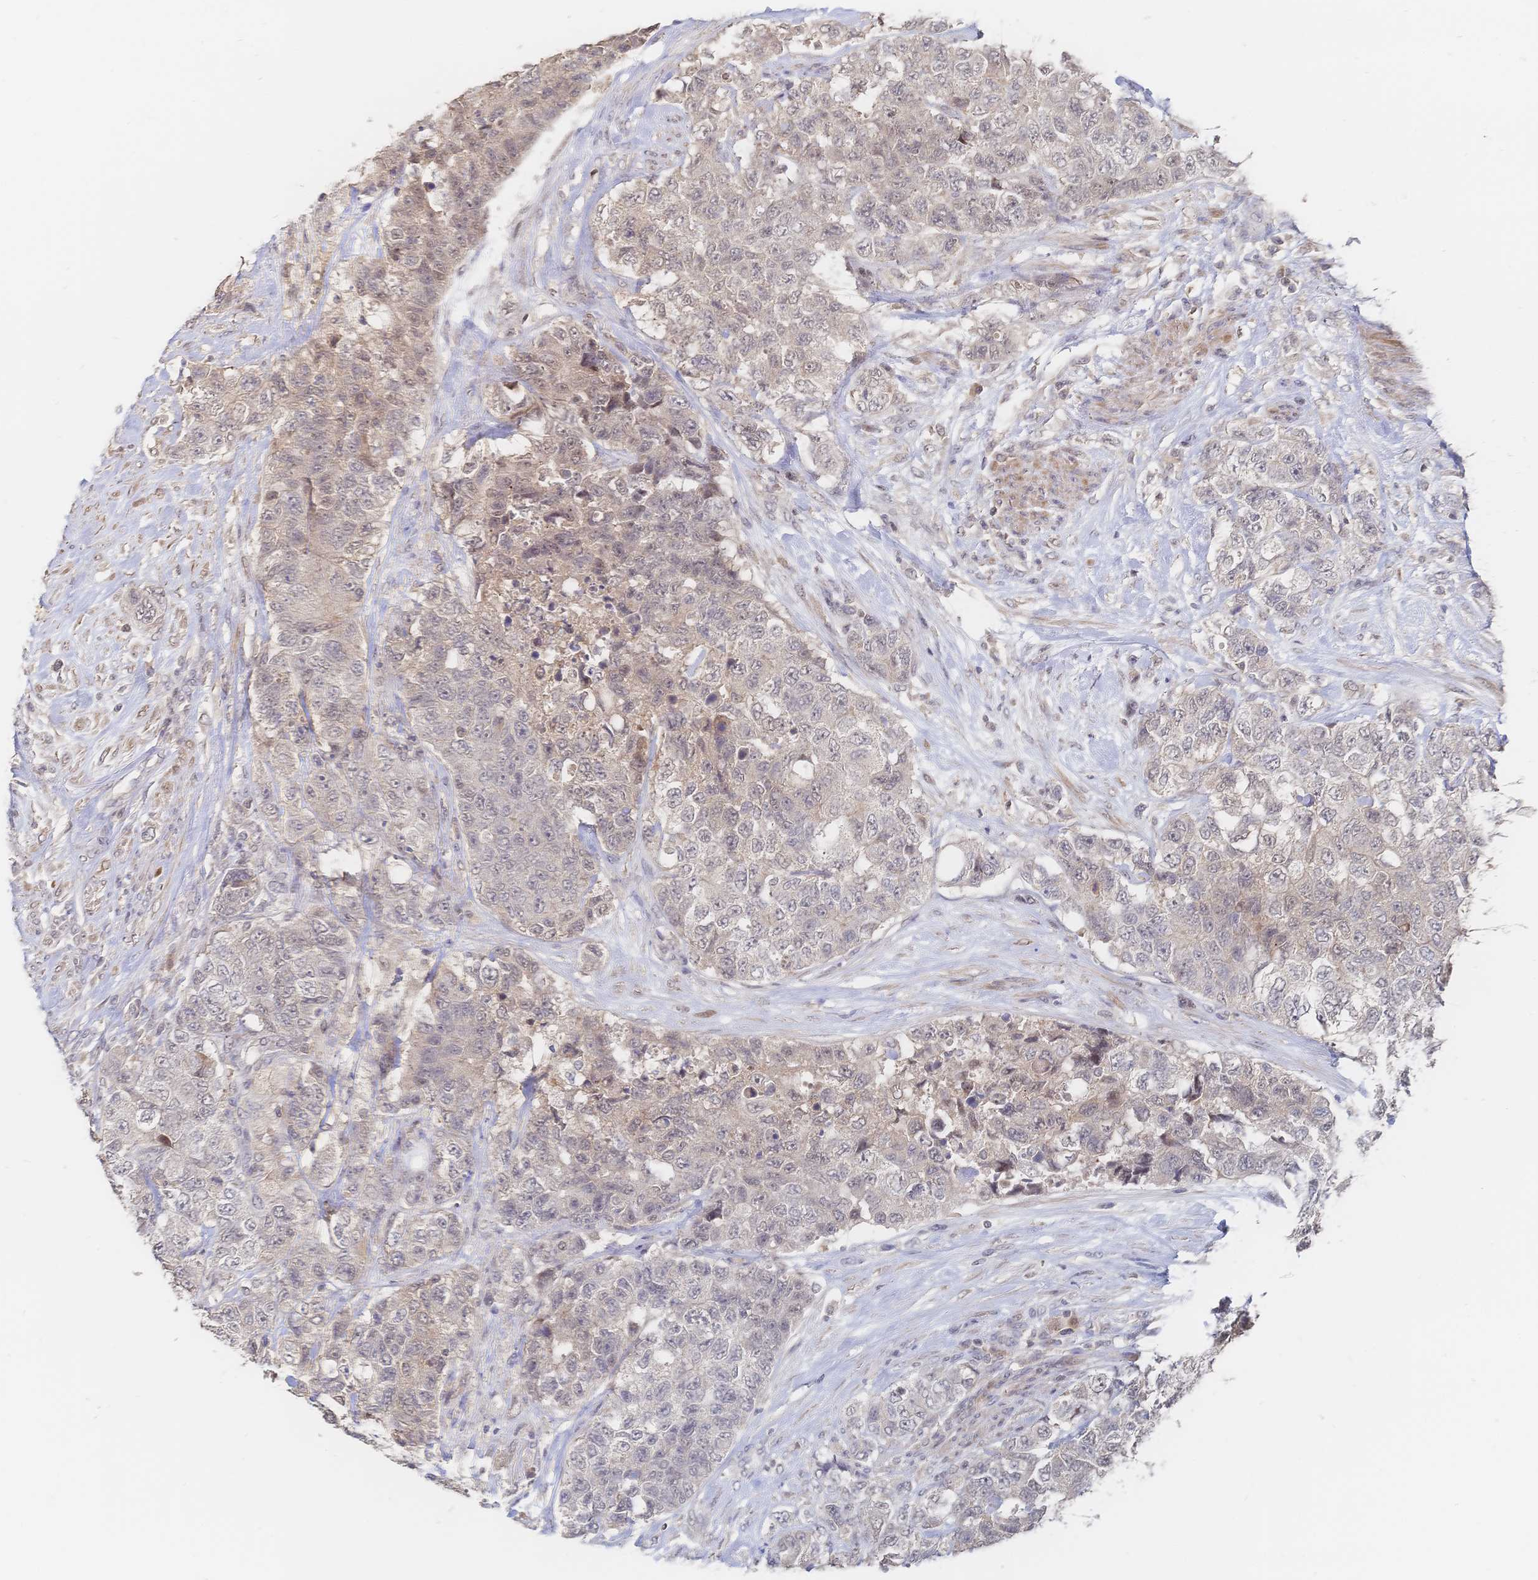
{"staining": {"intensity": "weak", "quantity": "<25%", "location": "nuclear"}, "tissue": "urothelial cancer", "cell_type": "Tumor cells", "image_type": "cancer", "snomed": [{"axis": "morphology", "description": "Urothelial carcinoma, High grade"}, {"axis": "topography", "description": "Urinary bladder"}], "caption": "Tumor cells are negative for brown protein staining in urothelial cancer. (DAB (3,3'-diaminobenzidine) immunohistochemistry (IHC) with hematoxylin counter stain).", "gene": "LRP5", "patient": {"sex": "female", "age": 78}}